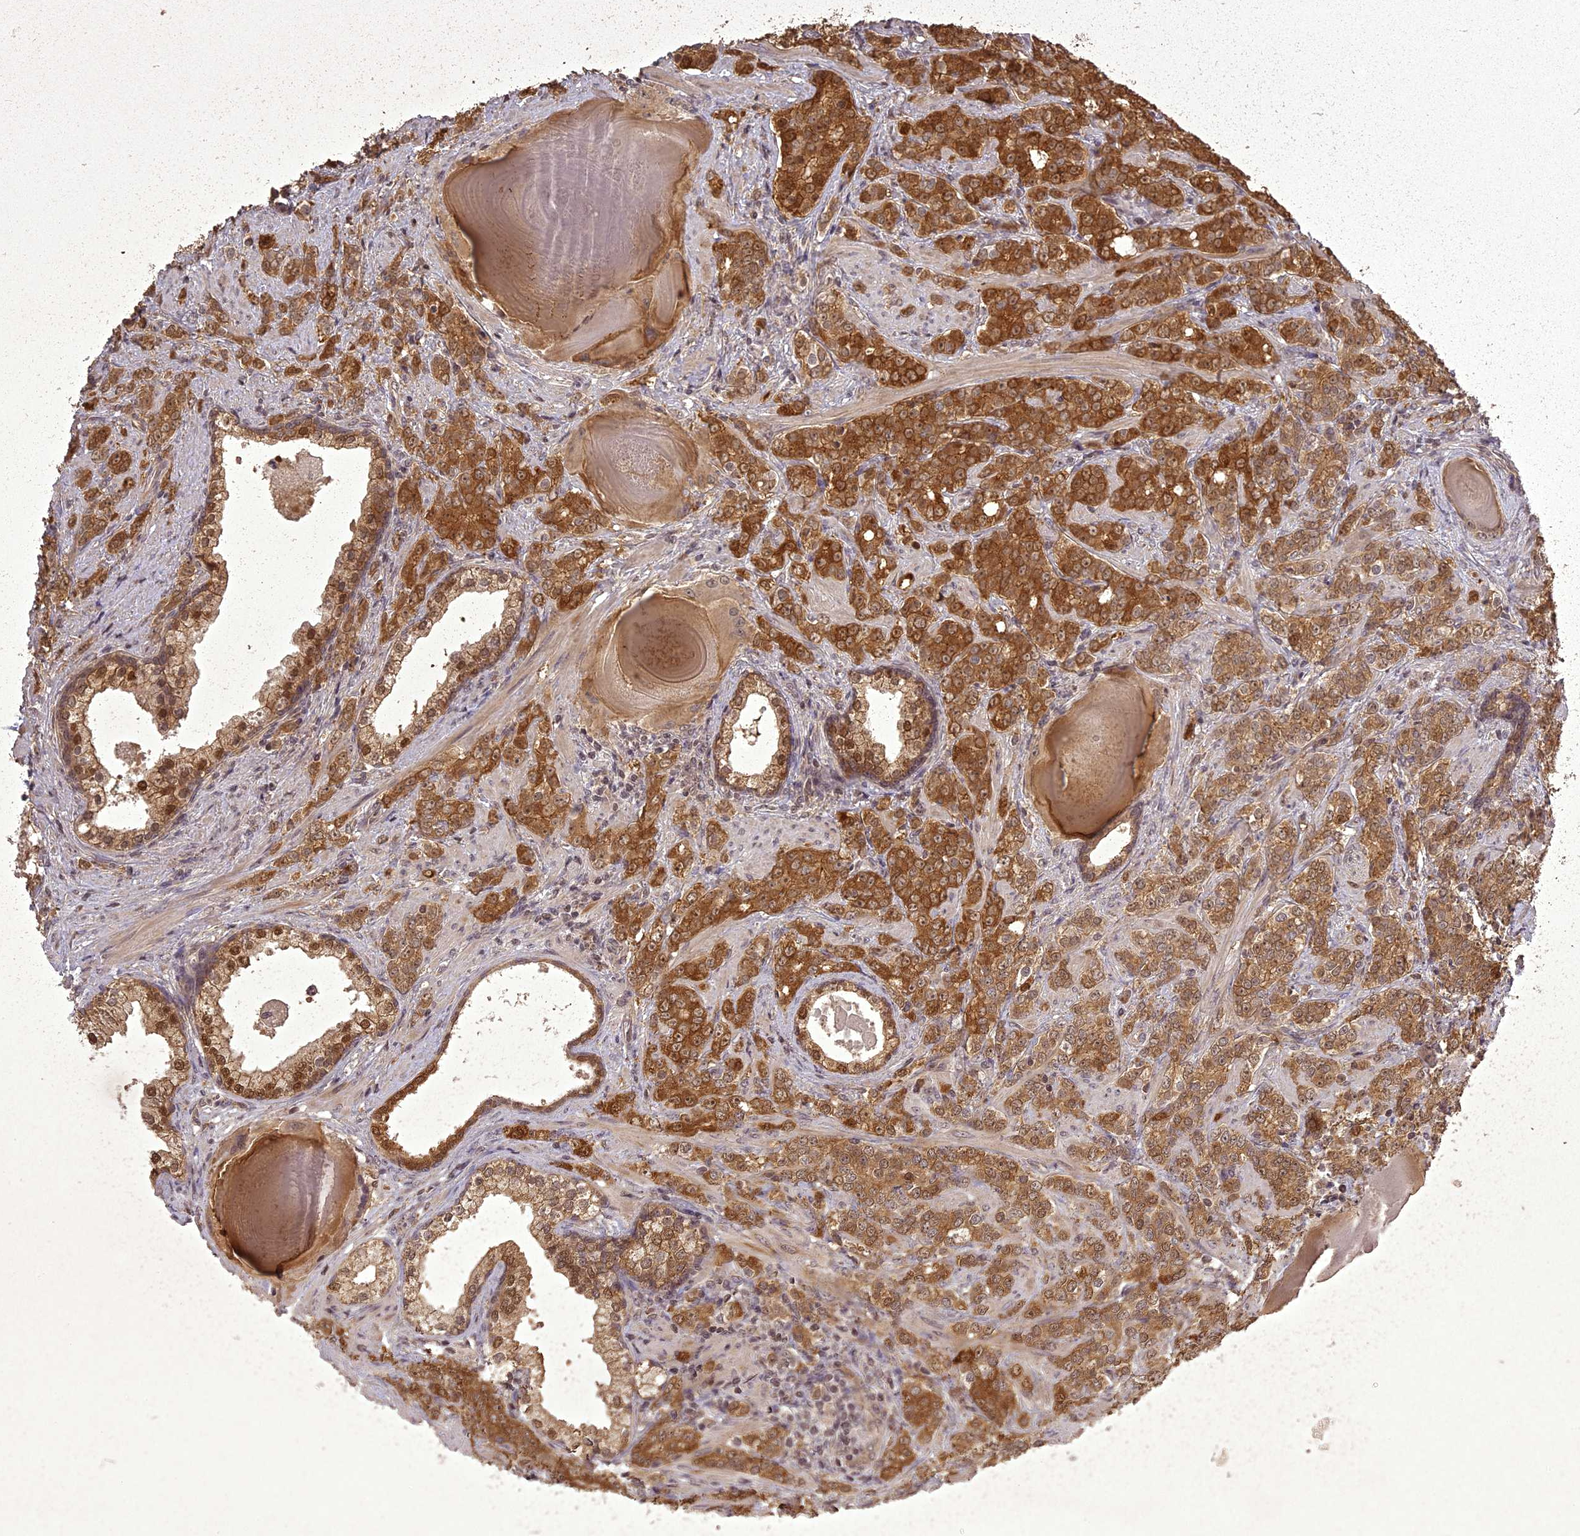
{"staining": {"intensity": "strong", "quantity": ">75%", "location": "cytoplasmic/membranous,nuclear"}, "tissue": "prostate cancer", "cell_type": "Tumor cells", "image_type": "cancer", "snomed": [{"axis": "morphology", "description": "Adenocarcinoma, High grade"}, {"axis": "topography", "description": "Prostate"}], "caption": "The histopathology image reveals immunohistochemical staining of prostate cancer. There is strong cytoplasmic/membranous and nuclear staining is seen in approximately >75% of tumor cells.", "gene": "ING5", "patient": {"sex": "male", "age": 64}}